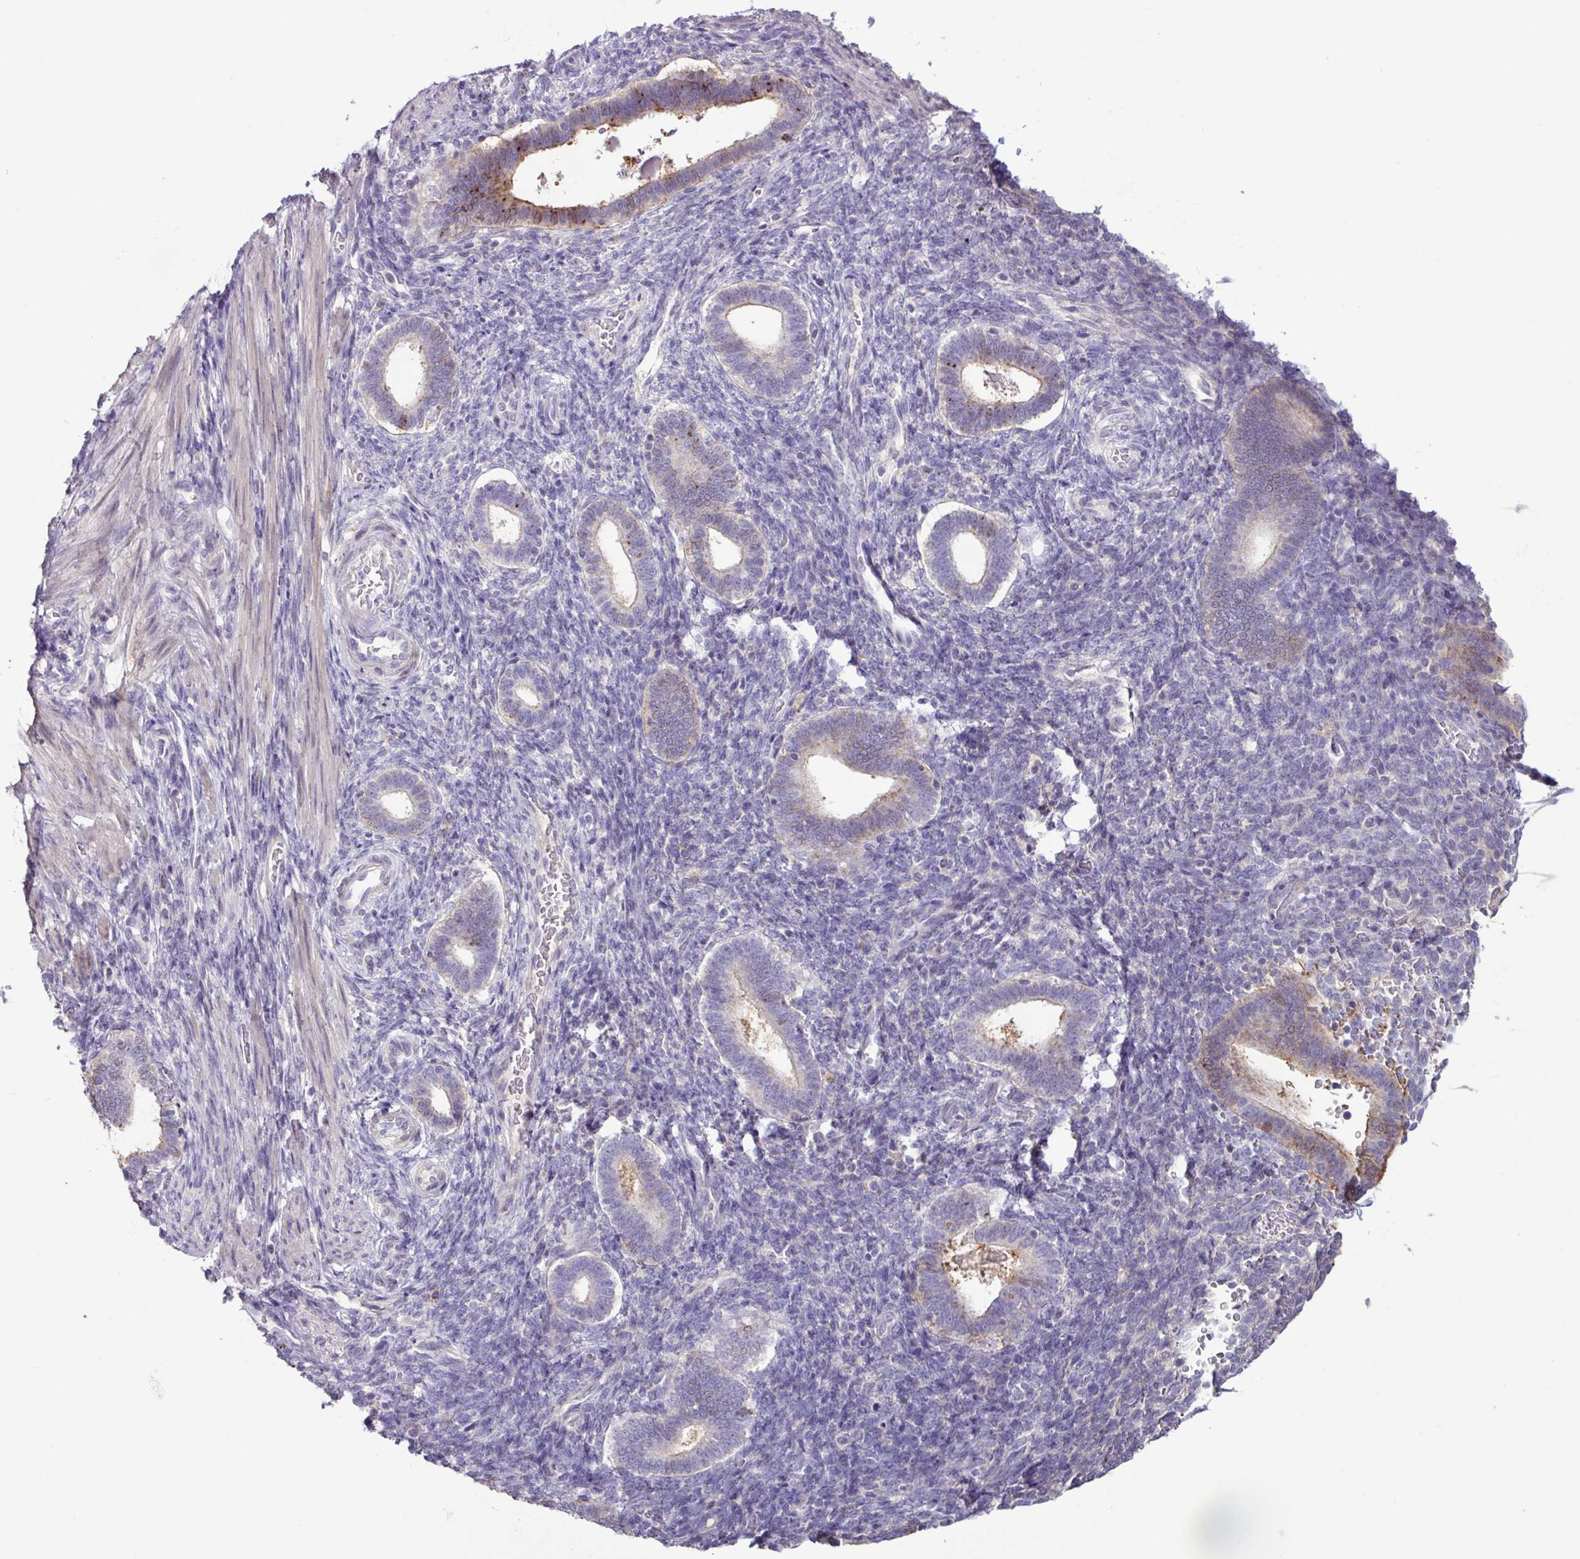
{"staining": {"intensity": "negative", "quantity": "none", "location": "none"}, "tissue": "endometrium", "cell_type": "Cells in endometrial stroma", "image_type": "normal", "snomed": [{"axis": "morphology", "description": "Normal tissue, NOS"}, {"axis": "topography", "description": "Endometrium"}], "caption": "Human endometrium stained for a protein using IHC shows no expression in cells in endometrial stroma.", "gene": "PNLDC1", "patient": {"sex": "female", "age": 34}}